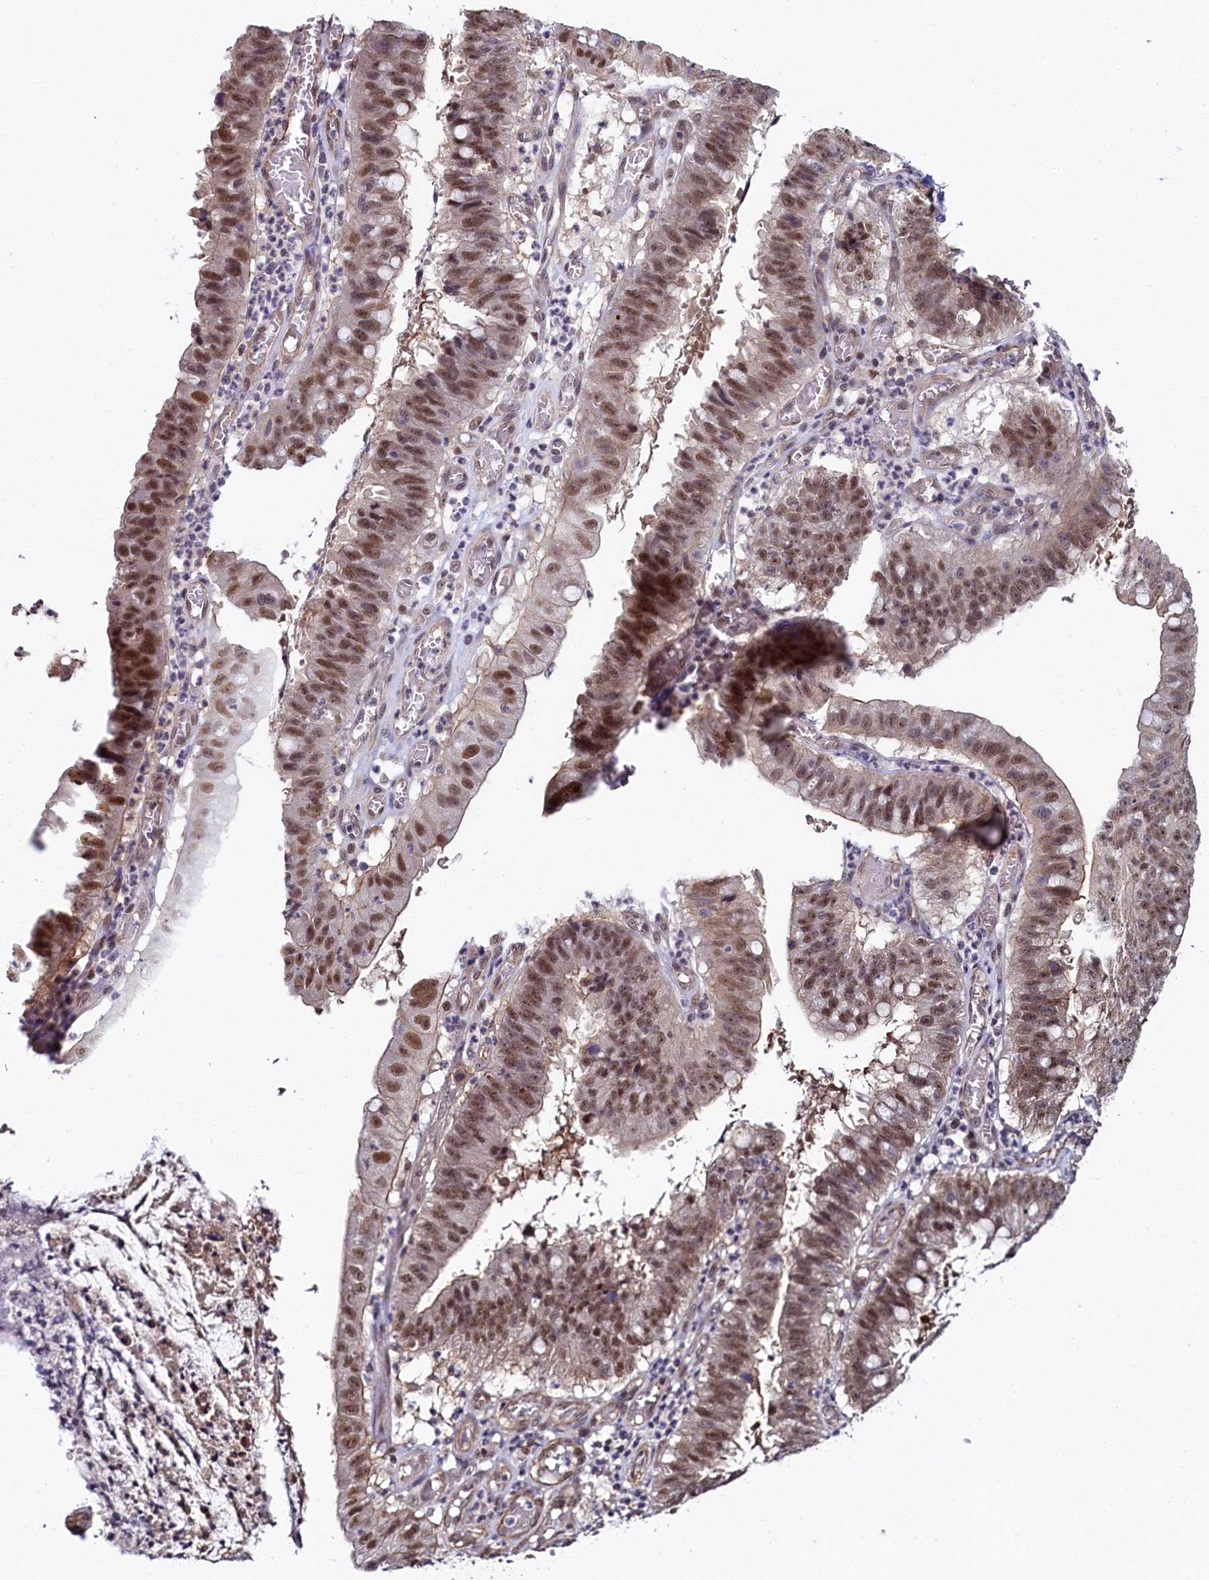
{"staining": {"intensity": "moderate", "quantity": ">75%", "location": "nuclear"}, "tissue": "stomach cancer", "cell_type": "Tumor cells", "image_type": "cancer", "snomed": [{"axis": "morphology", "description": "Adenocarcinoma, NOS"}, {"axis": "topography", "description": "Stomach"}], "caption": "A high-resolution photomicrograph shows IHC staining of stomach adenocarcinoma, which displays moderate nuclear staining in about >75% of tumor cells.", "gene": "INTS14", "patient": {"sex": "male", "age": 59}}